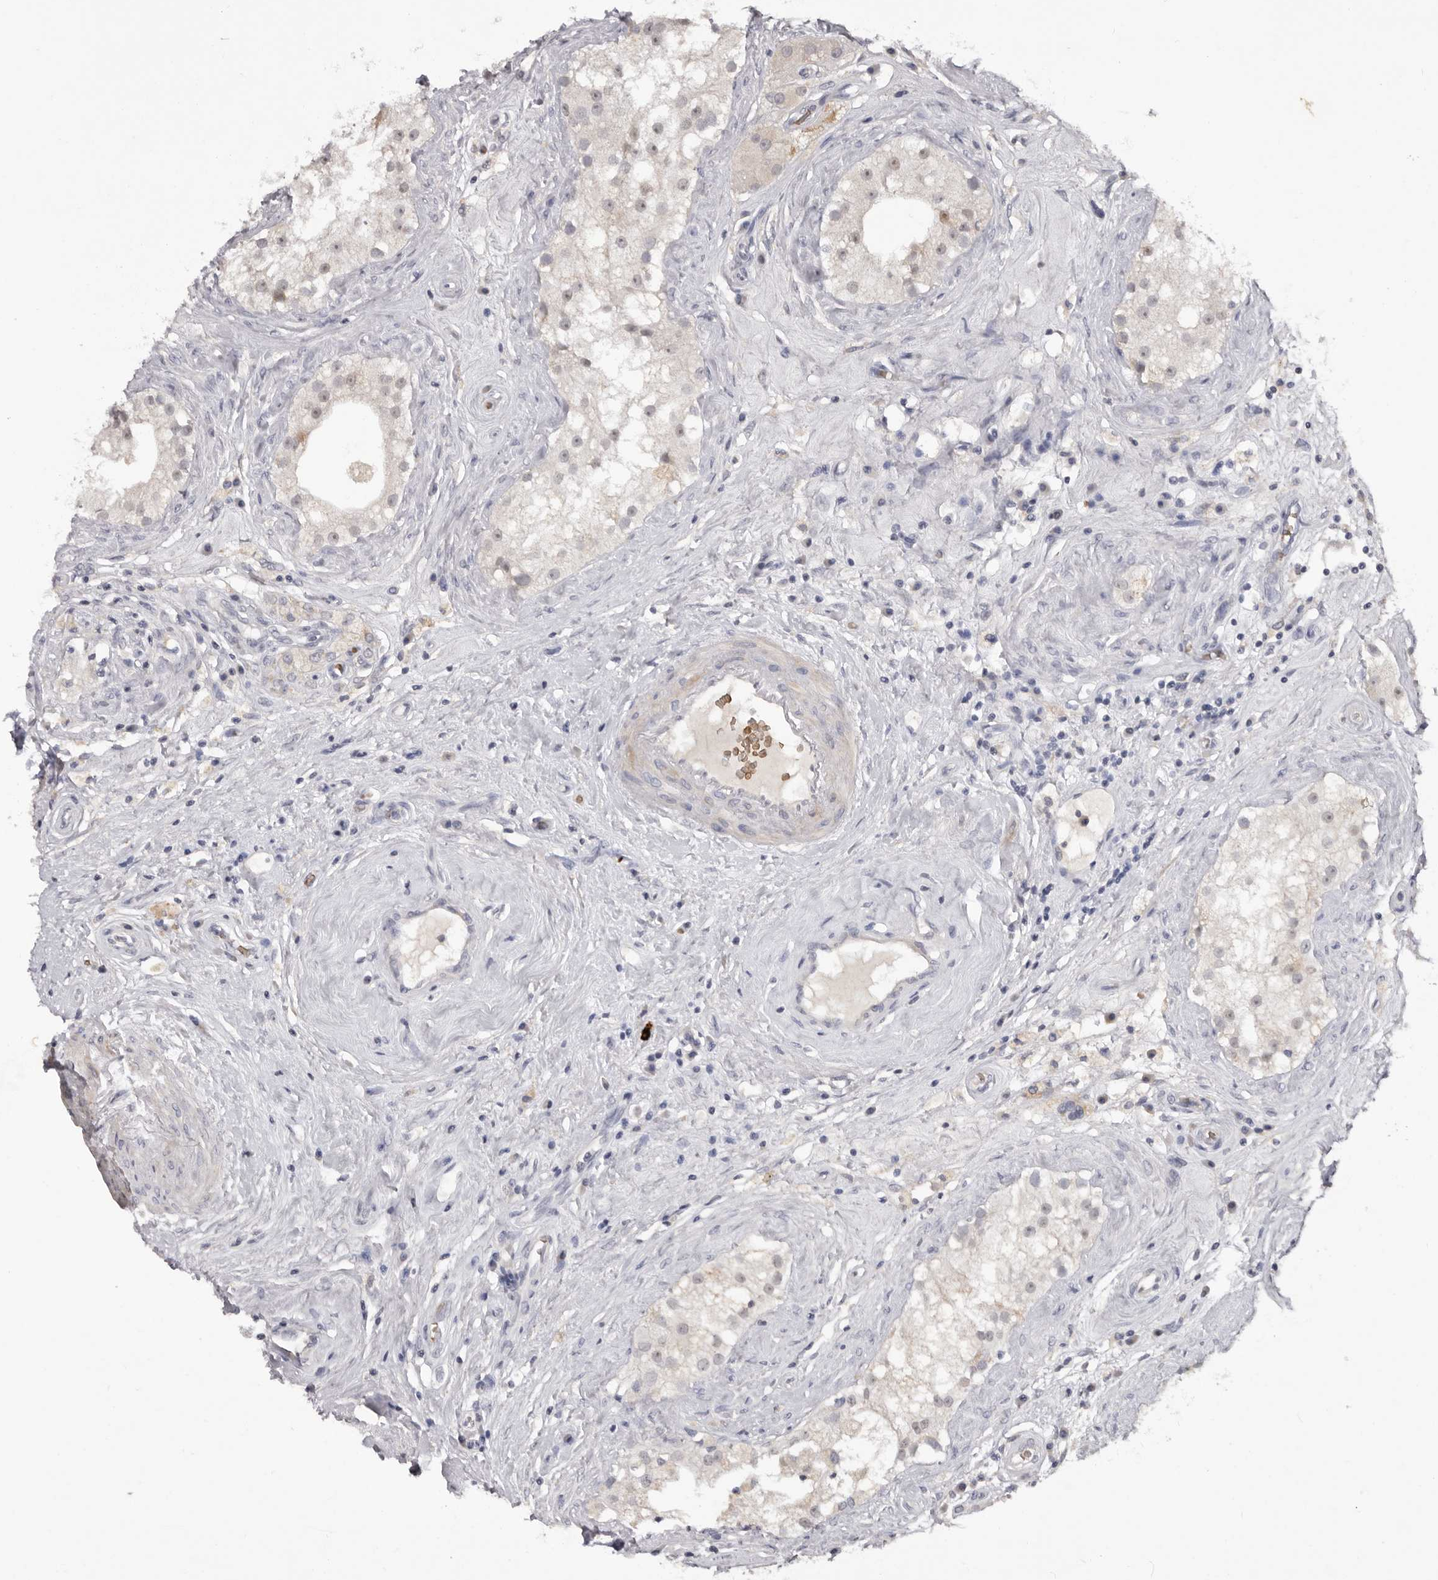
{"staining": {"intensity": "weak", "quantity": "<25%", "location": "cytoplasmic/membranous"}, "tissue": "testis", "cell_type": "Cells in seminiferous ducts", "image_type": "normal", "snomed": [{"axis": "morphology", "description": "Normal tissue, NOS"}, {"axis": "topography", "description": "Testis"}], "caption": "Immunohistochemistry (IHC) histopathology image of benign human testis stained for a protein (brown), which exhibits no expression in cells in seminiferous ducts. (DAB (3,3'-diaminobenzidine) immunohistochemistry (IHC), high magnification).", "gene": "TNR", "patient": {"sex": "male", "age": 84}}